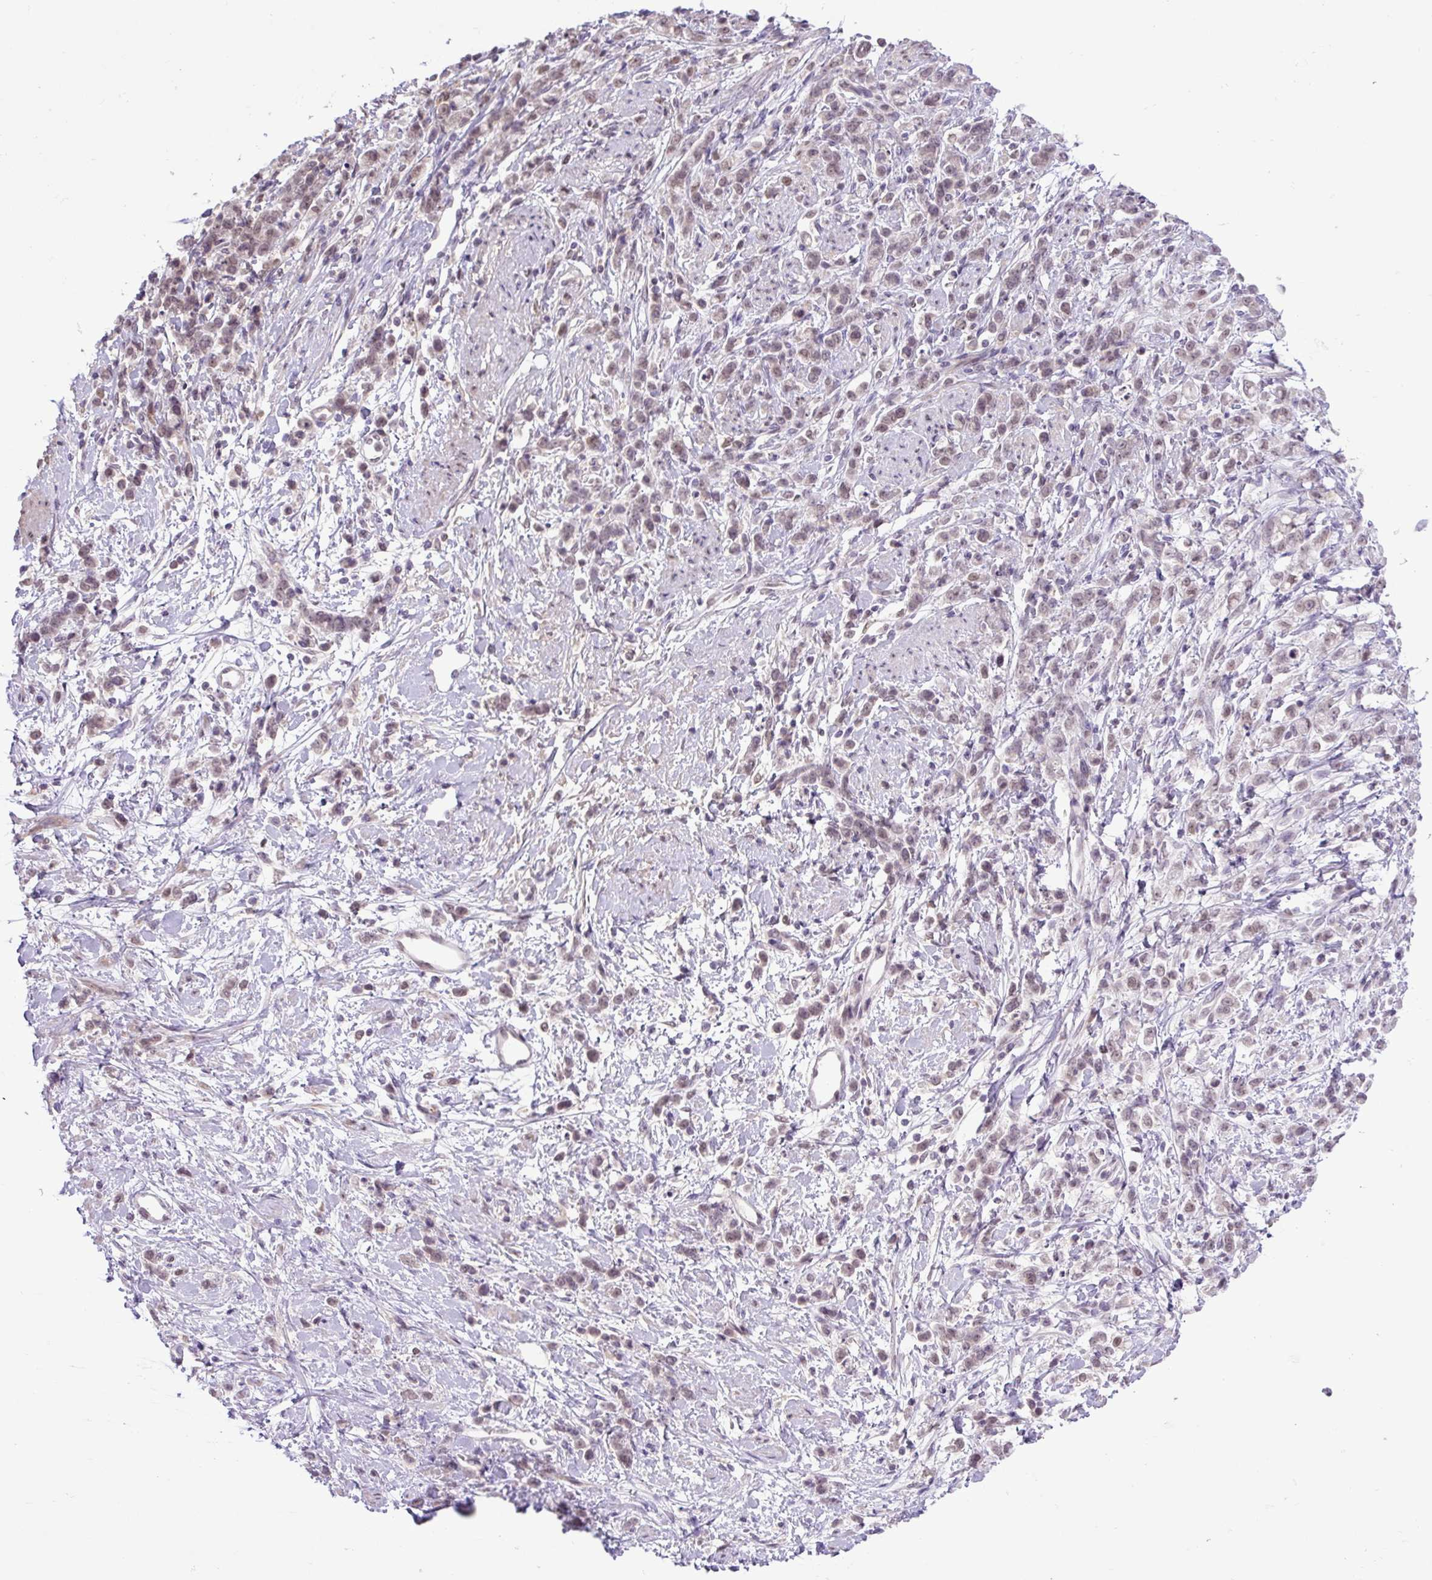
{"staining": {"intensity": "weak", "quantity": "25%-75%", "location": "nuclear"}, "tissue": "stomach cancer", "cell_type": "Tumor cells", "image_type": "cancer", "snomed": [{"axis": "morphology", "description": "Adenocarcinoma, NOS"}, {"axis": "topography", "description": "Stomach"}], "caption": "The micrograph exhibits a brown stain indicating the presence of a protein in the nuclear of tumor cells in stomach cancer (adenocarcinoma).", "gene": "KPNA1", "patient": {"sex": "female", "age": 60}}